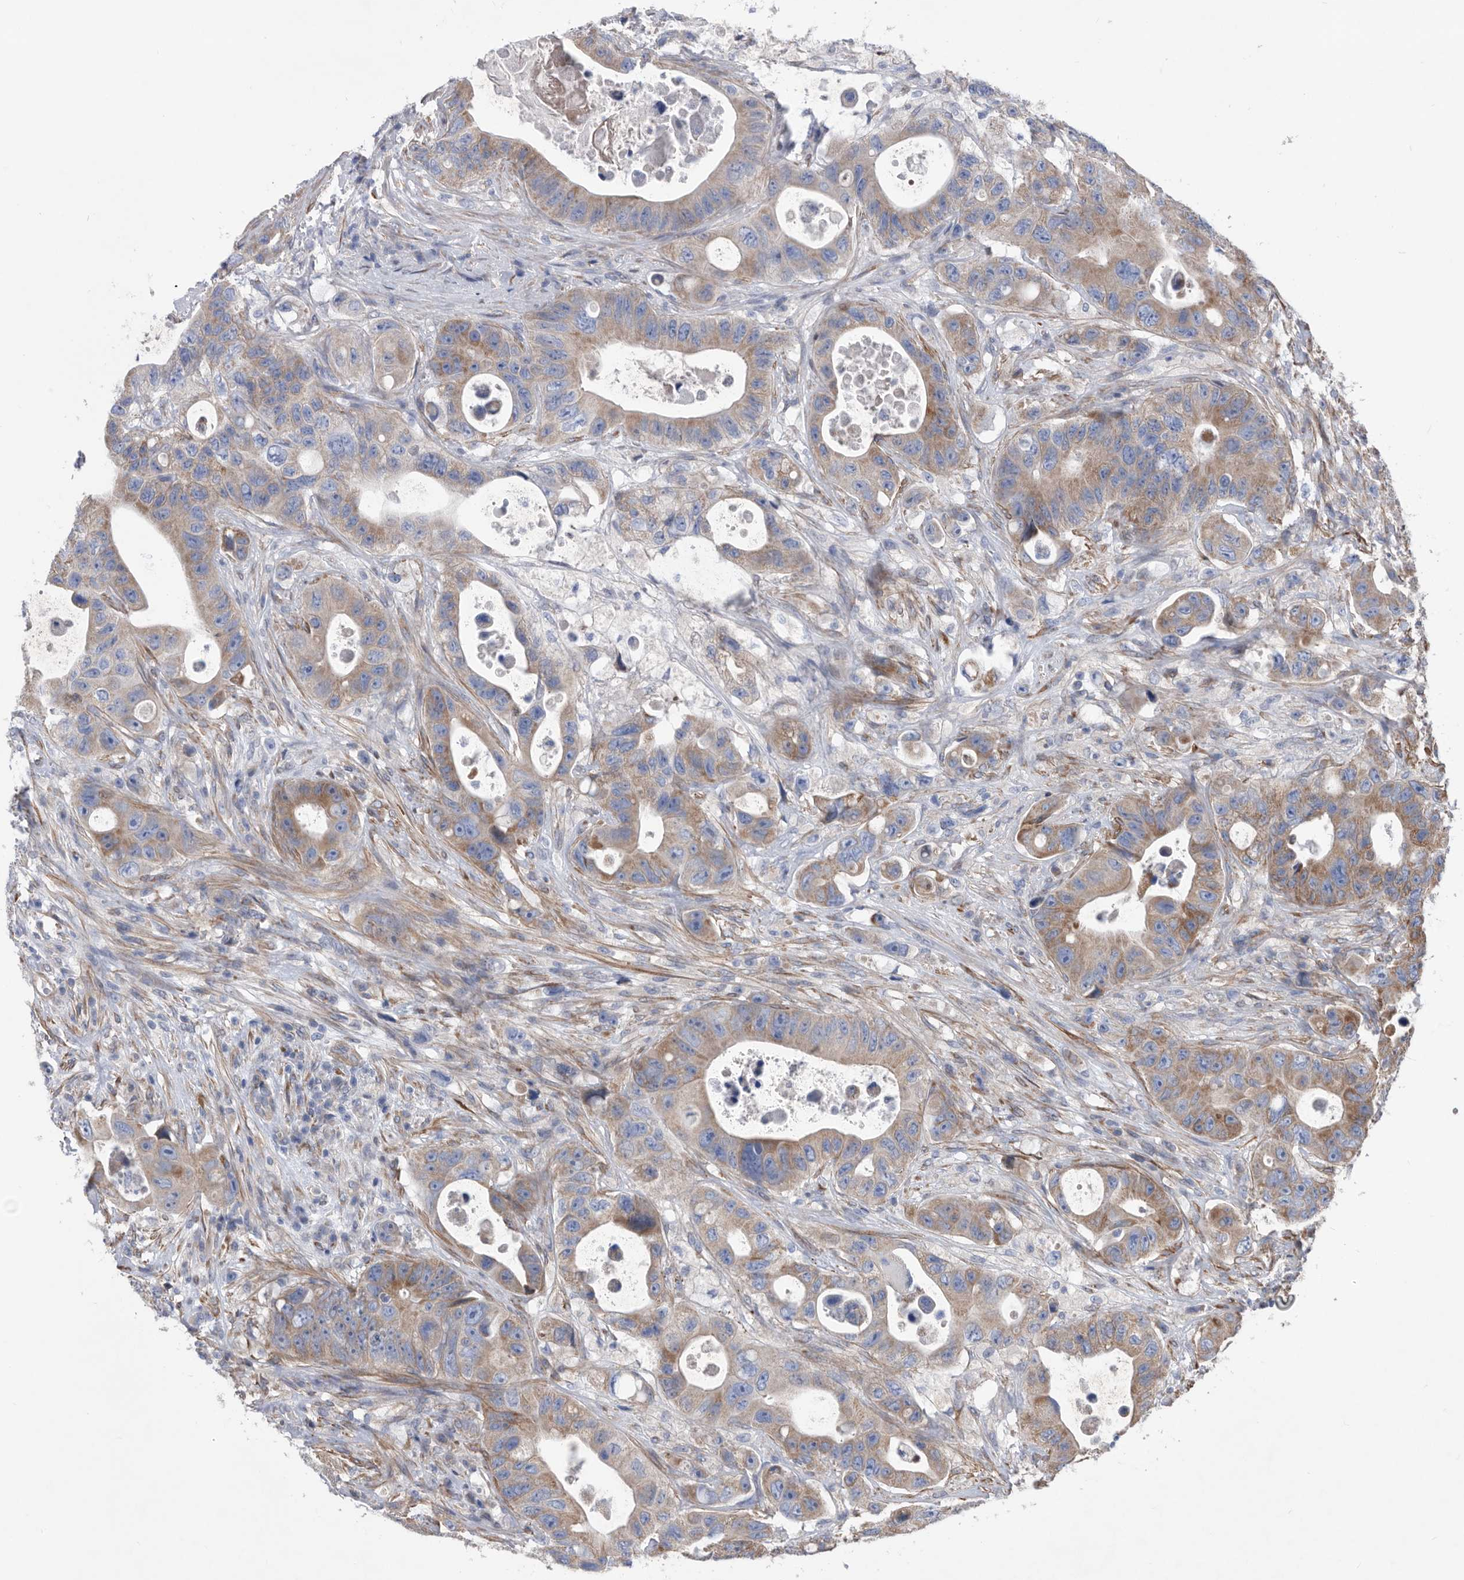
{"staining": {"intensity": "moderate", "quantity": ">75%", "location": "cytoplasmic/membranous"}, "tissue": "colorectal cancer", "cell_type": "Tumor cells", "image_type": "cancer", "snomed": [{"axis": "morphology", "description": "Adenocarcinoma, NOS"}, {"axis": "topography", "description": "Colon"}], "caption": "Protein expression analysis of adenocarcinoma (colorectal) demonstrates moderate cytoplasmic/membranous staining in approximately >75% of tumor cells.", "gene": "ATP13A3", "patient": {"sex": "female", "age": 46}}